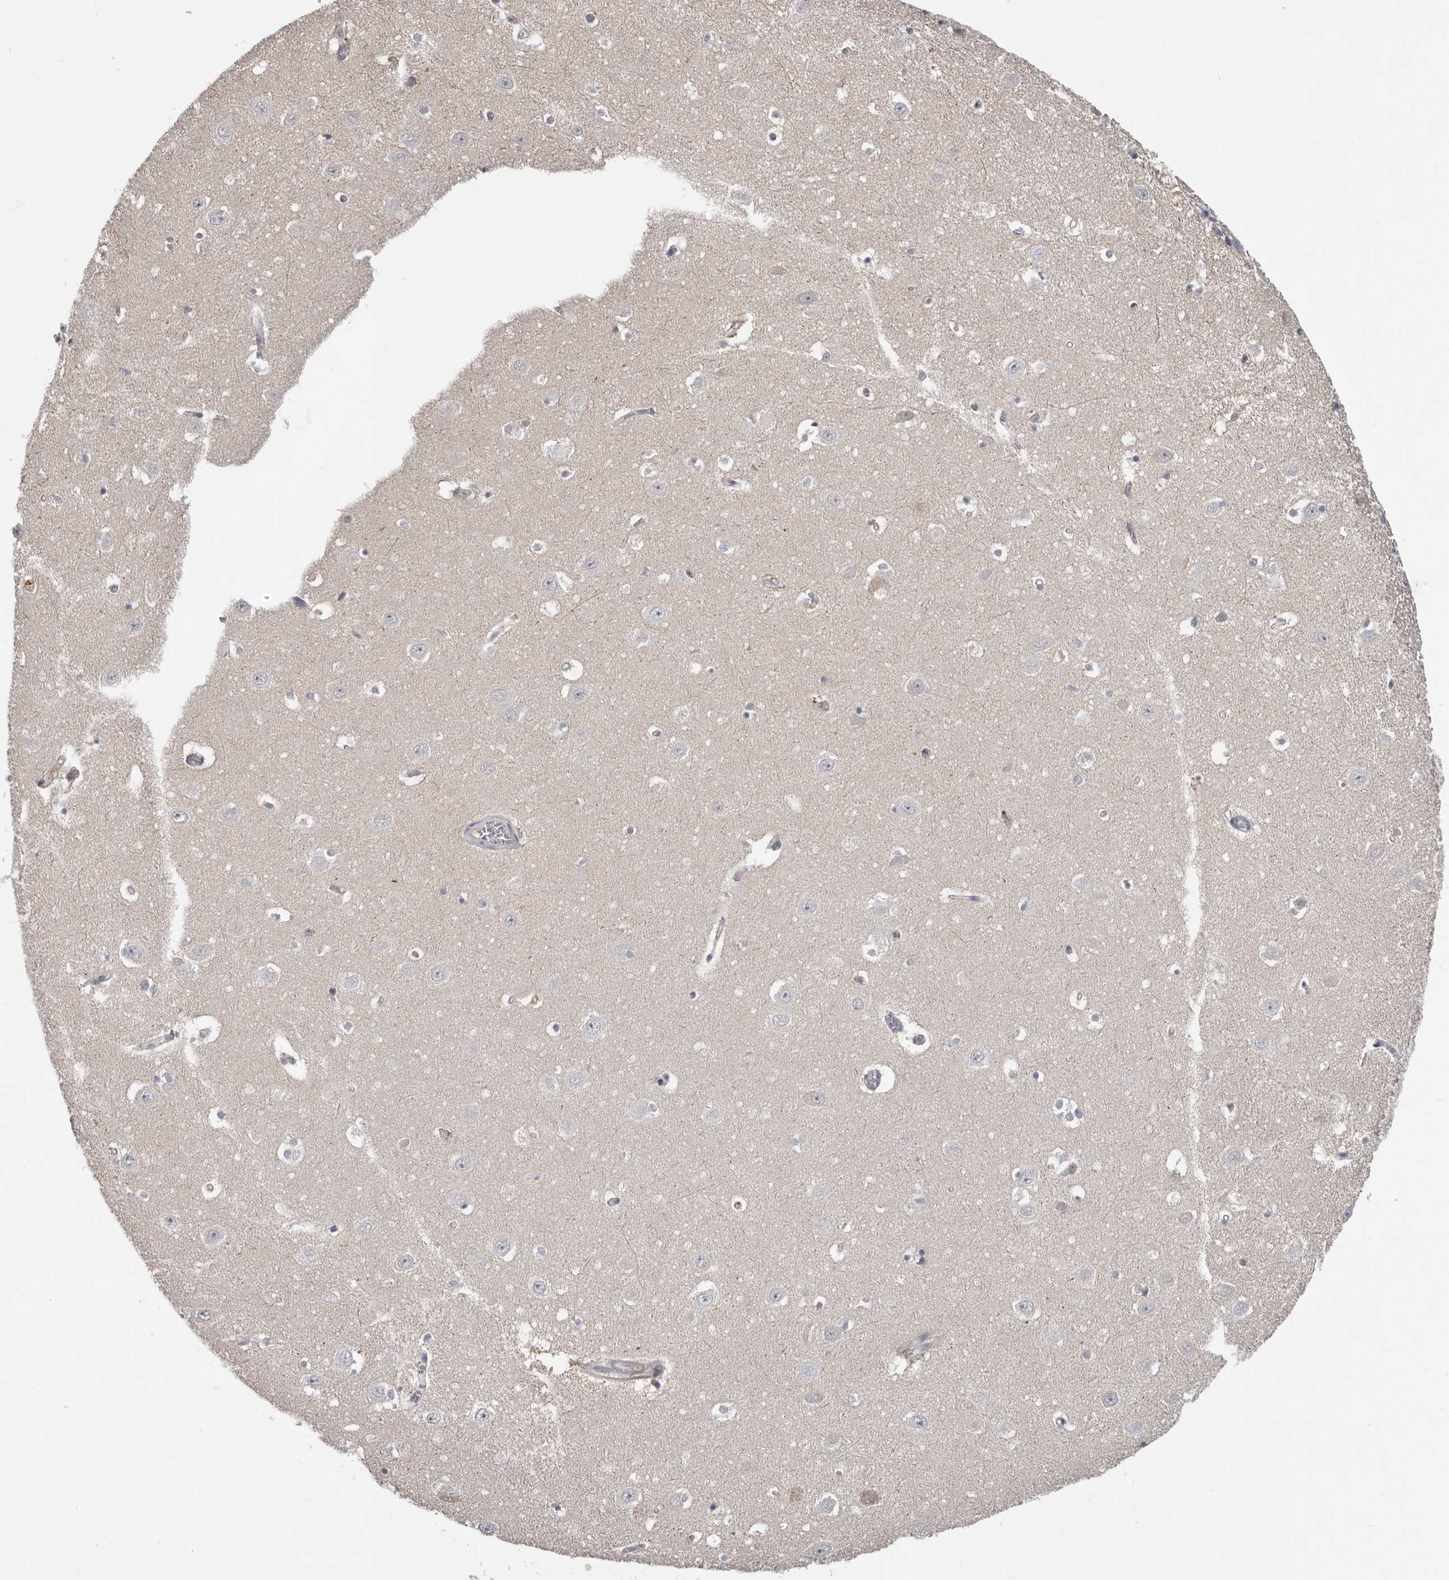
{"staining": {"intensity": "negative", "quantity": "none", "location": "none"}, "tissue": "hippocampus", "cell_type": "Glial cells", "image_type": "normal", "snomed": [{"axis": "morphology", "description": "Normal tissue, NOS"}, {"axis": "topography", "description": "Hippocampus"}], "caption": "Glial cells are negative for protein expression in normal human hippocampus. (Brightfield microscopy of DAB IHC at high magnification).", "gene": "RNF217", "patient": {"sex": "female", "age": 64}}